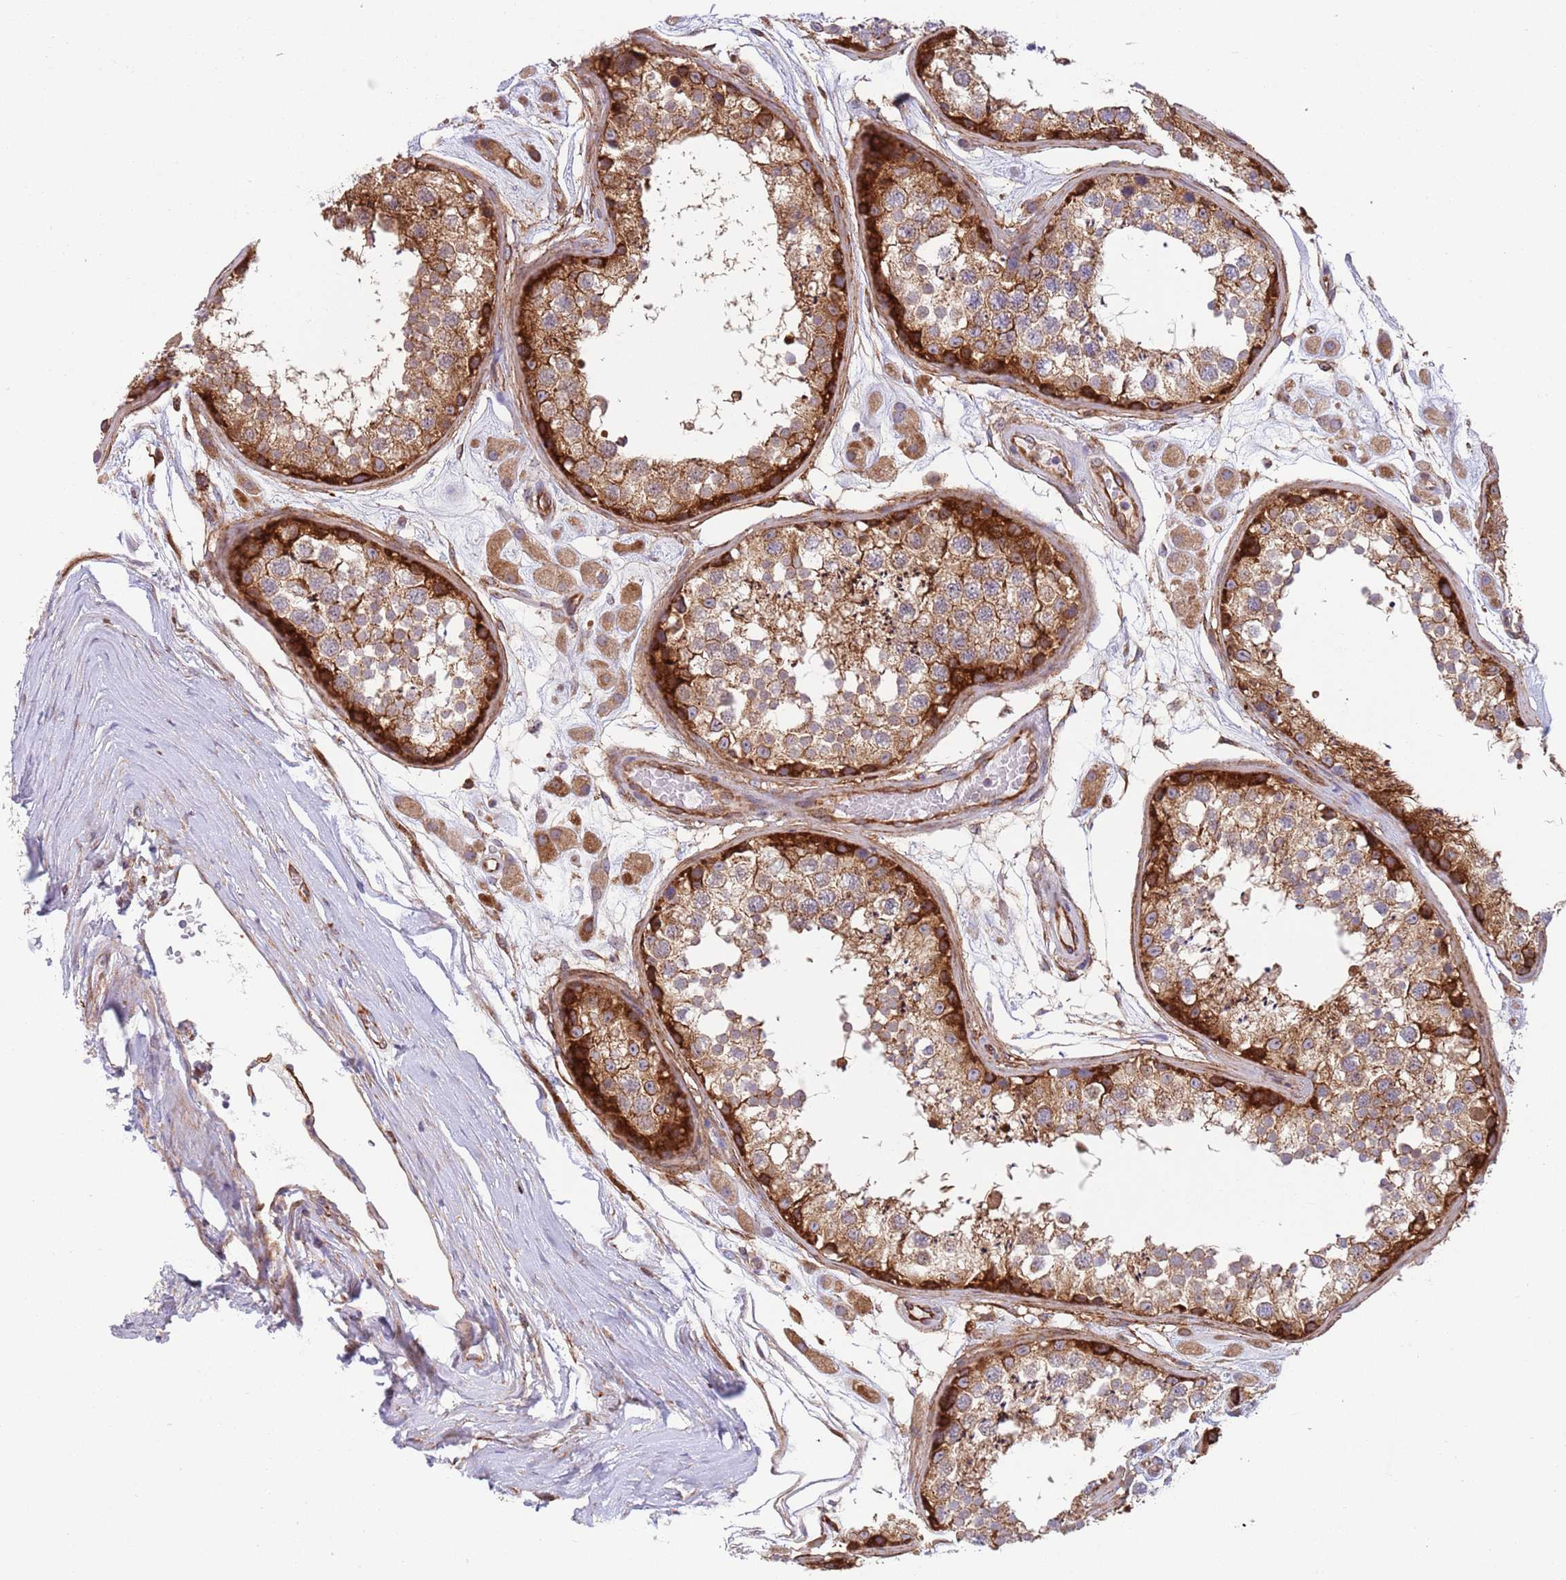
{"staining": {"intensity": "strong", "quantity": "25%-75%", "location": "cytoplasmic/membranous"}, "tissue": "testis", "cell_type": "Cells in seminiferous ducts", "image_type": "normal", "snomed": [{"axis": "morphology", "description": "Normal tissue, NOS"}, {"axis": "topography", "description": "Testis"}], "caption": "Benign testis demonstrates strong cytoplasmic/membranous positivity in approximately 25%-75% of cells in seminiferous ducts.", "gene": "ZMYM5", "patient": {"sex": "male", "age": 25}}